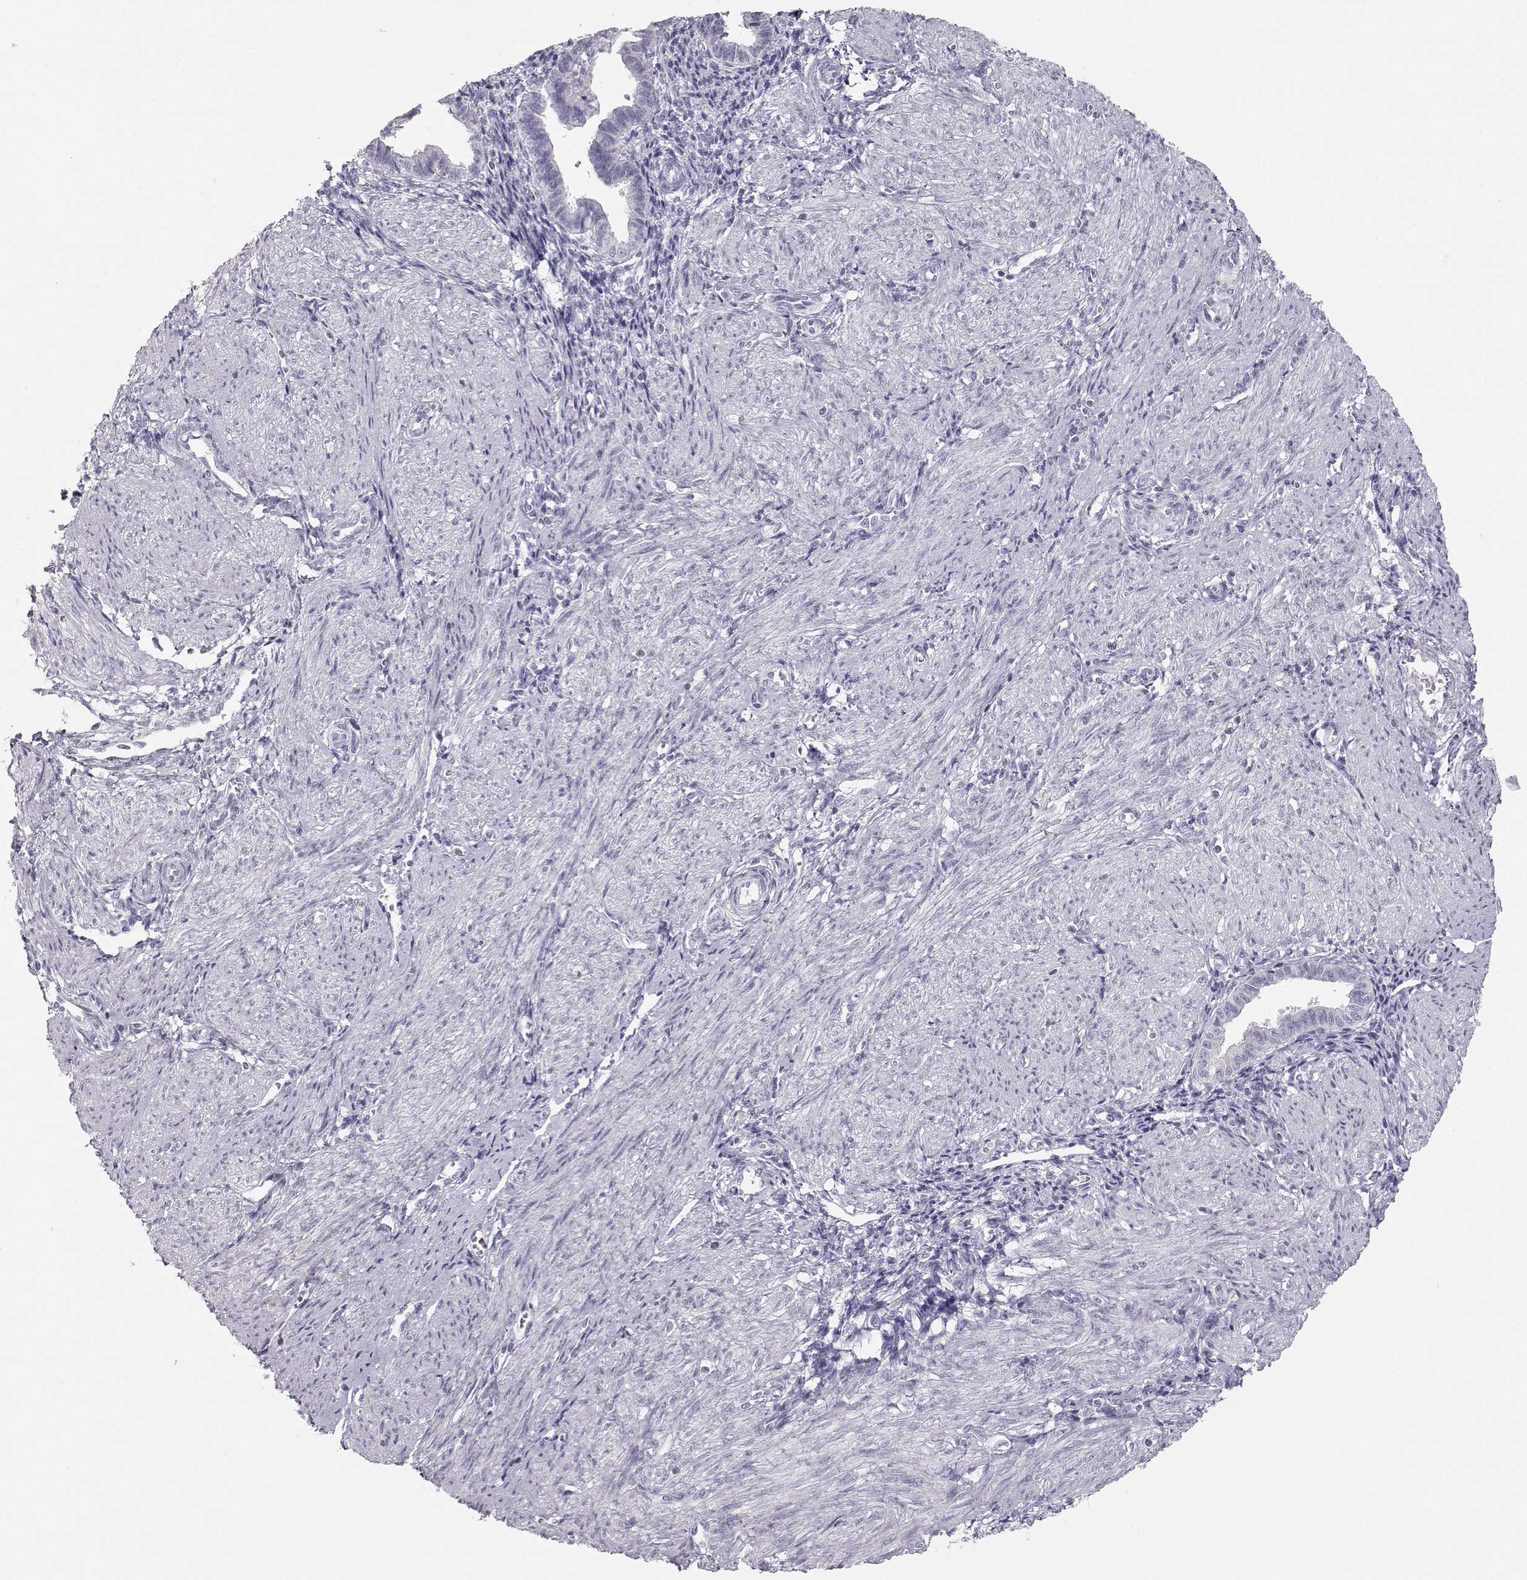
{"staining": {"intensity": "negative", "quantity": "none", "location": "none"}, "tissue": "endometrium", "cell_type": "Cells in endometrial stroma", "image_type": "normal", "snomed": [{"axis": "morphology", "description": "Normal tissue, NOS"}, {"axis": "topography", "description": "Endometrium"}], "caption": "Immunohistochemistry of normal human endometrium demonstrates no expression in cells in endometrial stroma. The staining was performed using DAB to visualize the protein expression in brown, while the nuclei were stained in blue with hematoxylin (Magnification: 20x).", "gene": "FAM166A", "patient": {"sex": "female", "age": 37}}